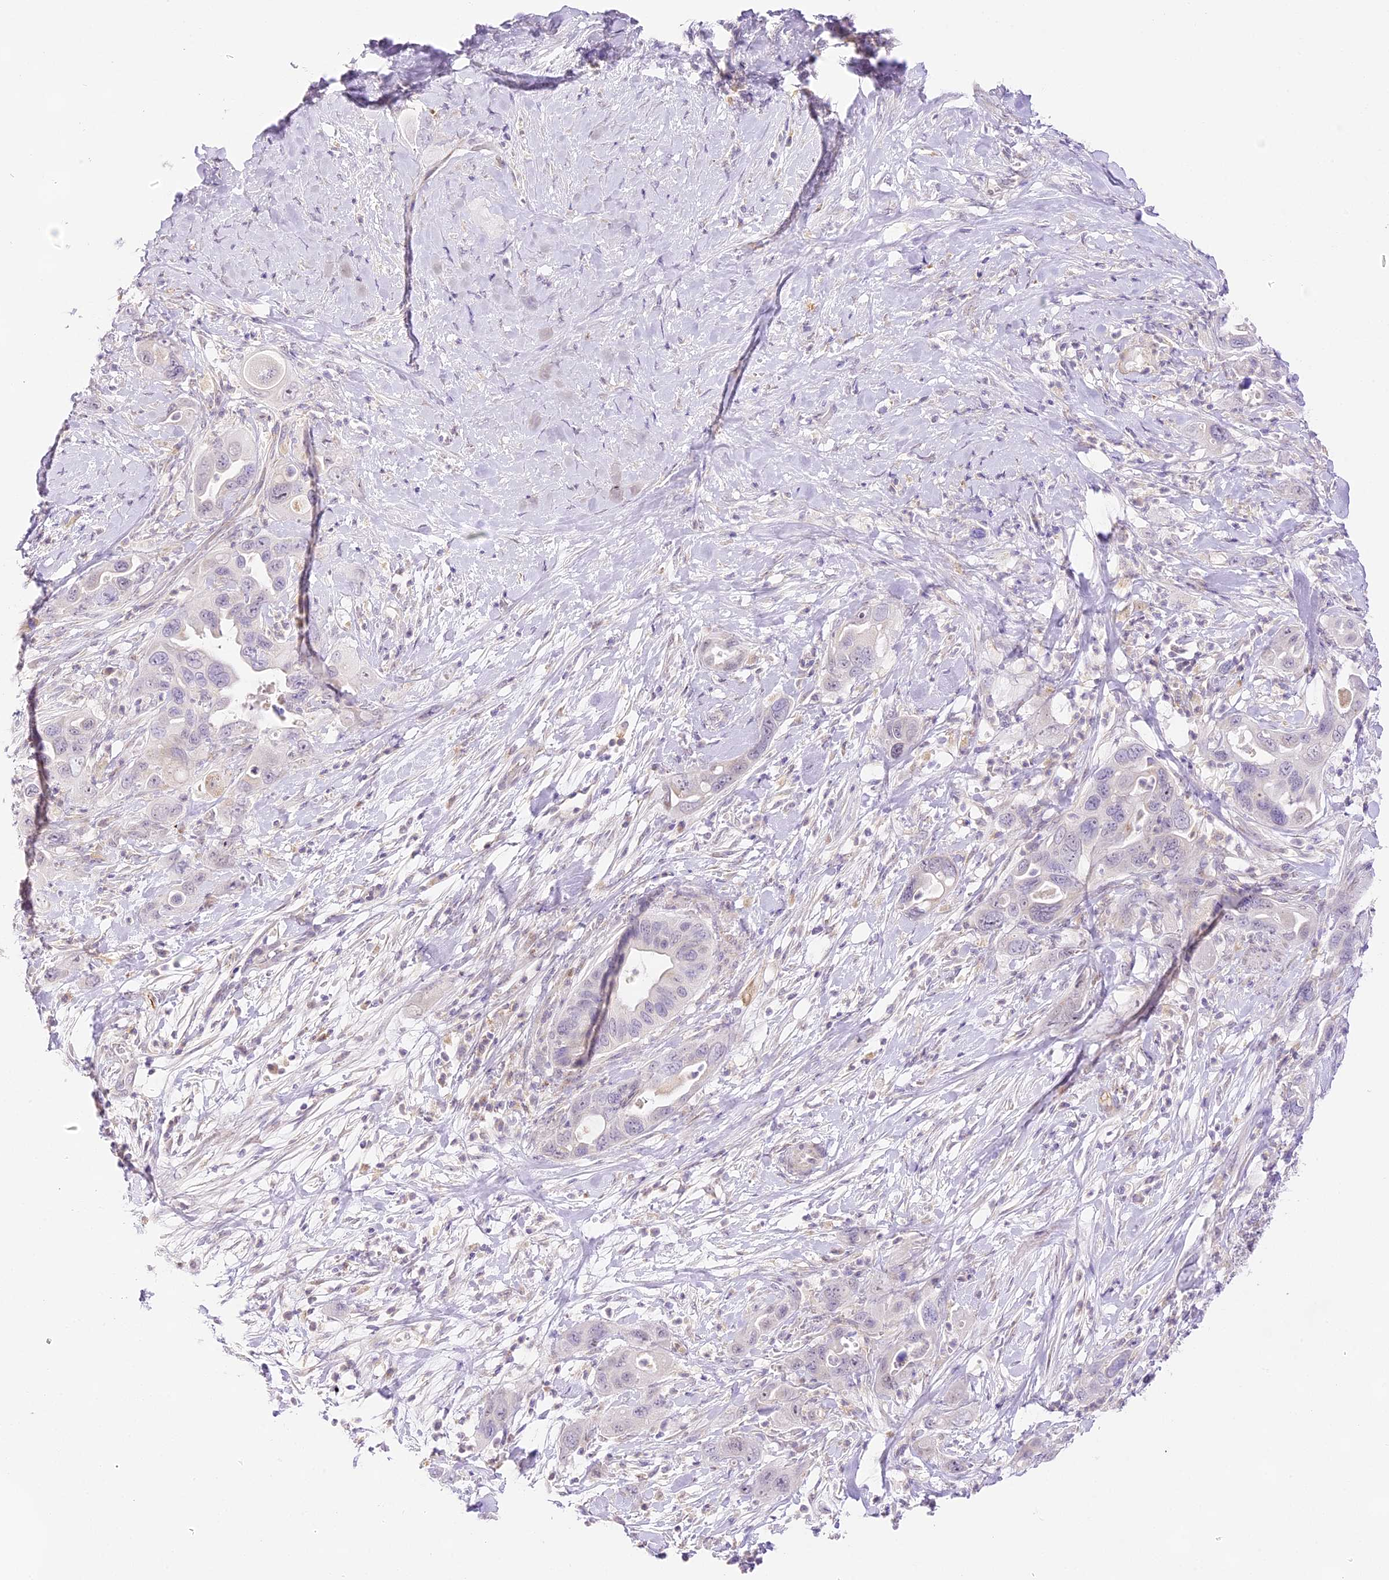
{"staining": {"intensity": "negative", "quantity": "none", "location": "none"}, "tissue": "pancreatic cancer", "cell_type": "Tumor cells", "image_type": "cancer", "snomed": [{"axis": "morphology", "description": "Adenocarcinoma, NOS"}, {"axis": "topography", "description": "Pancreas"}], "caption": "Immunohistochemistry histopathology image of pancreatic cancer (adenocarcinoma) stained for a protein (brown), which exhibits no expression in tumor cells. (Stains: DAB immunohistochemistry (IHC) with hematoxylin counter stain, Microscopy: brightfield microscopy at high magnification).", "gene": "CCDC30", "patient": {"sex": "female", "age": 71}}